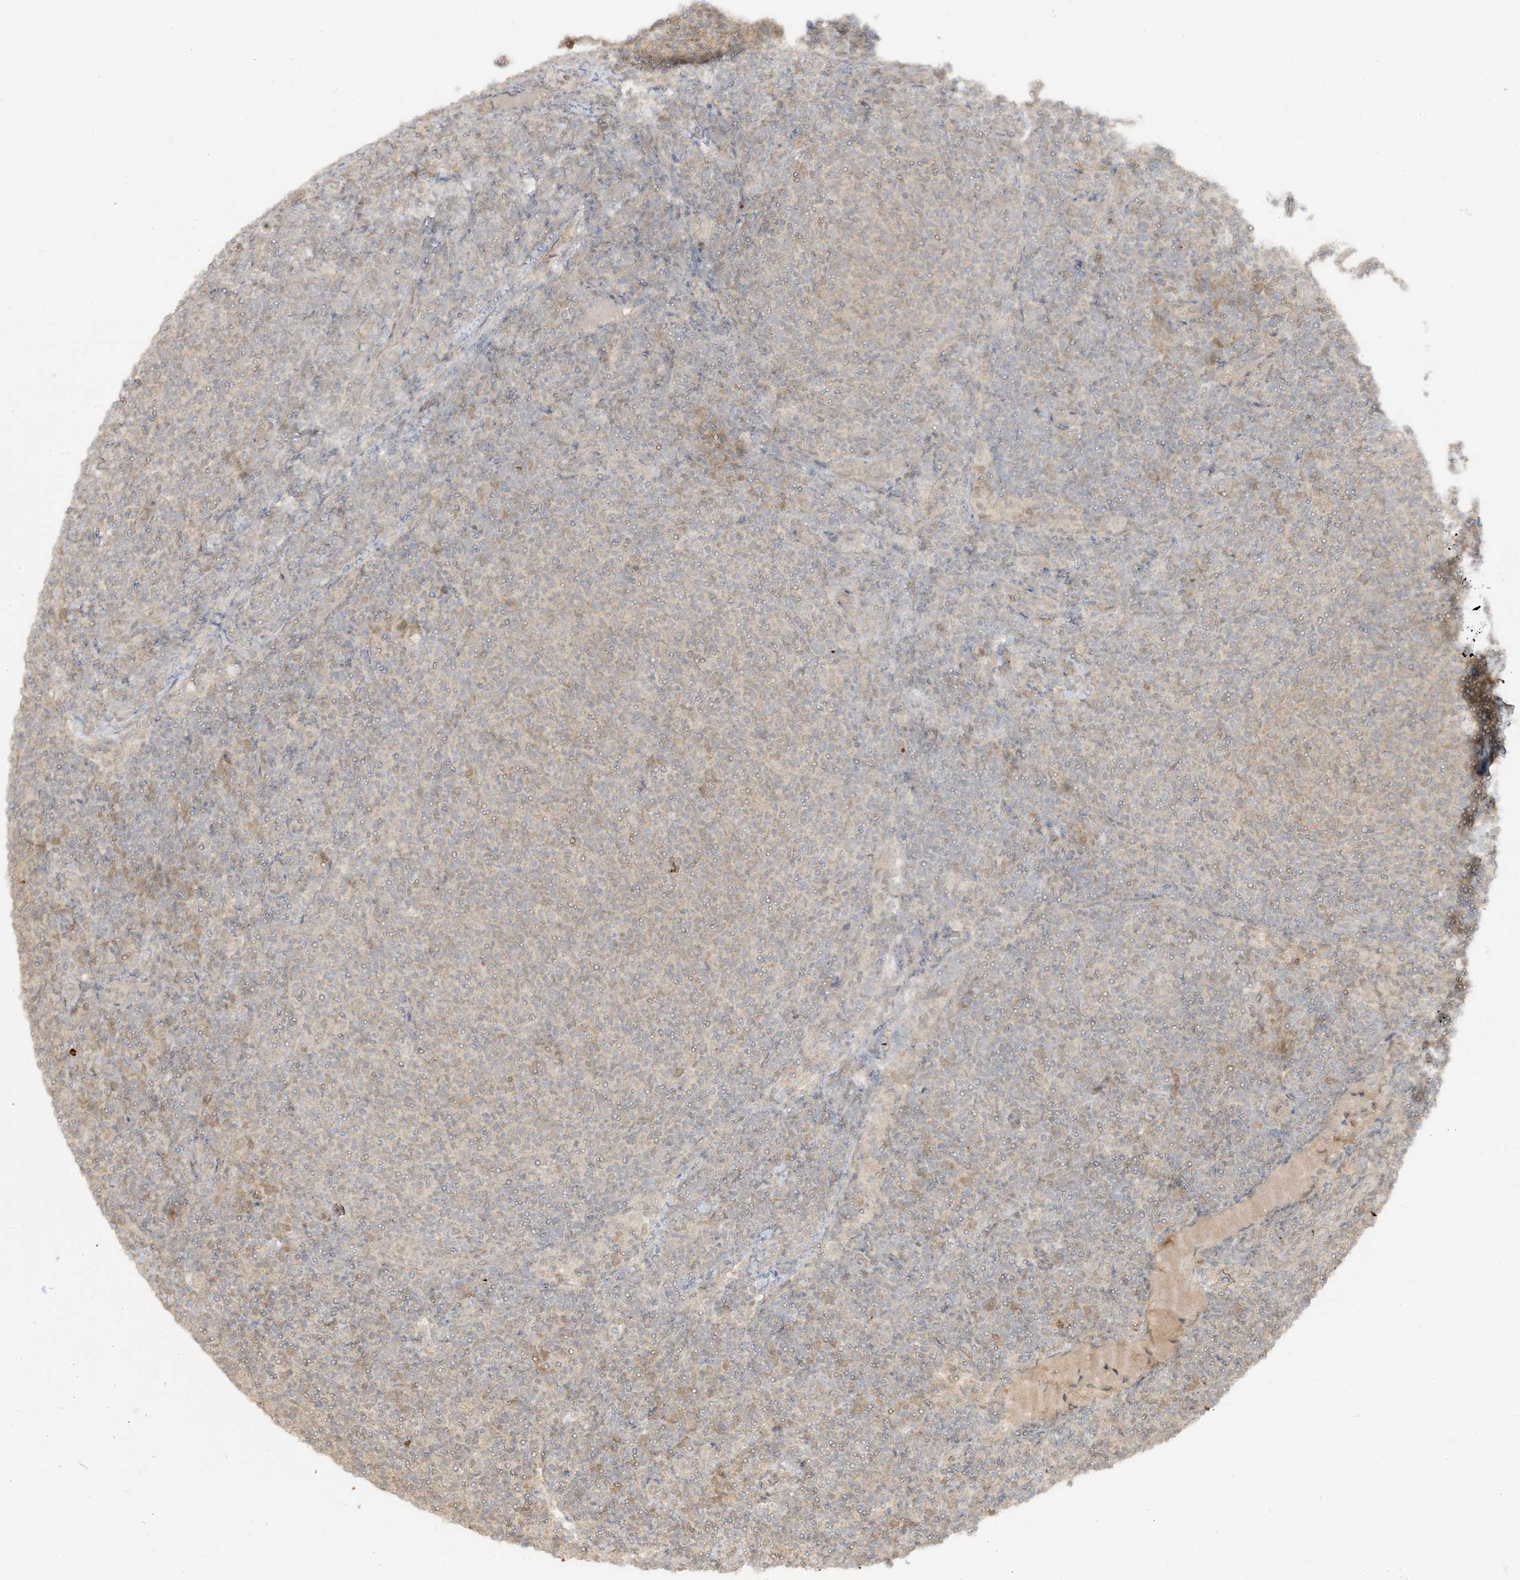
{"staining": {"intensity": "negative", "quantity": "none", "location": "none"}, "tissue": "lymphoma", "cell_type": "Tumor cells", "image_type": "cancer", "snomed": [{"axis": "morphology", "description": "Malignant lymphoma, non-Hodgkin's type, Low grade"}, {"axis": "topography", "description": "Lymph node"}], "caption": "High magnification brightfield microscopy of lymphoma stained with DAB (brown) and counterstained with hematoxylin (blue): tumor cells show no significant staining.", "gene": "TBCC", "patient": {"sex": "male", "age": 66}}